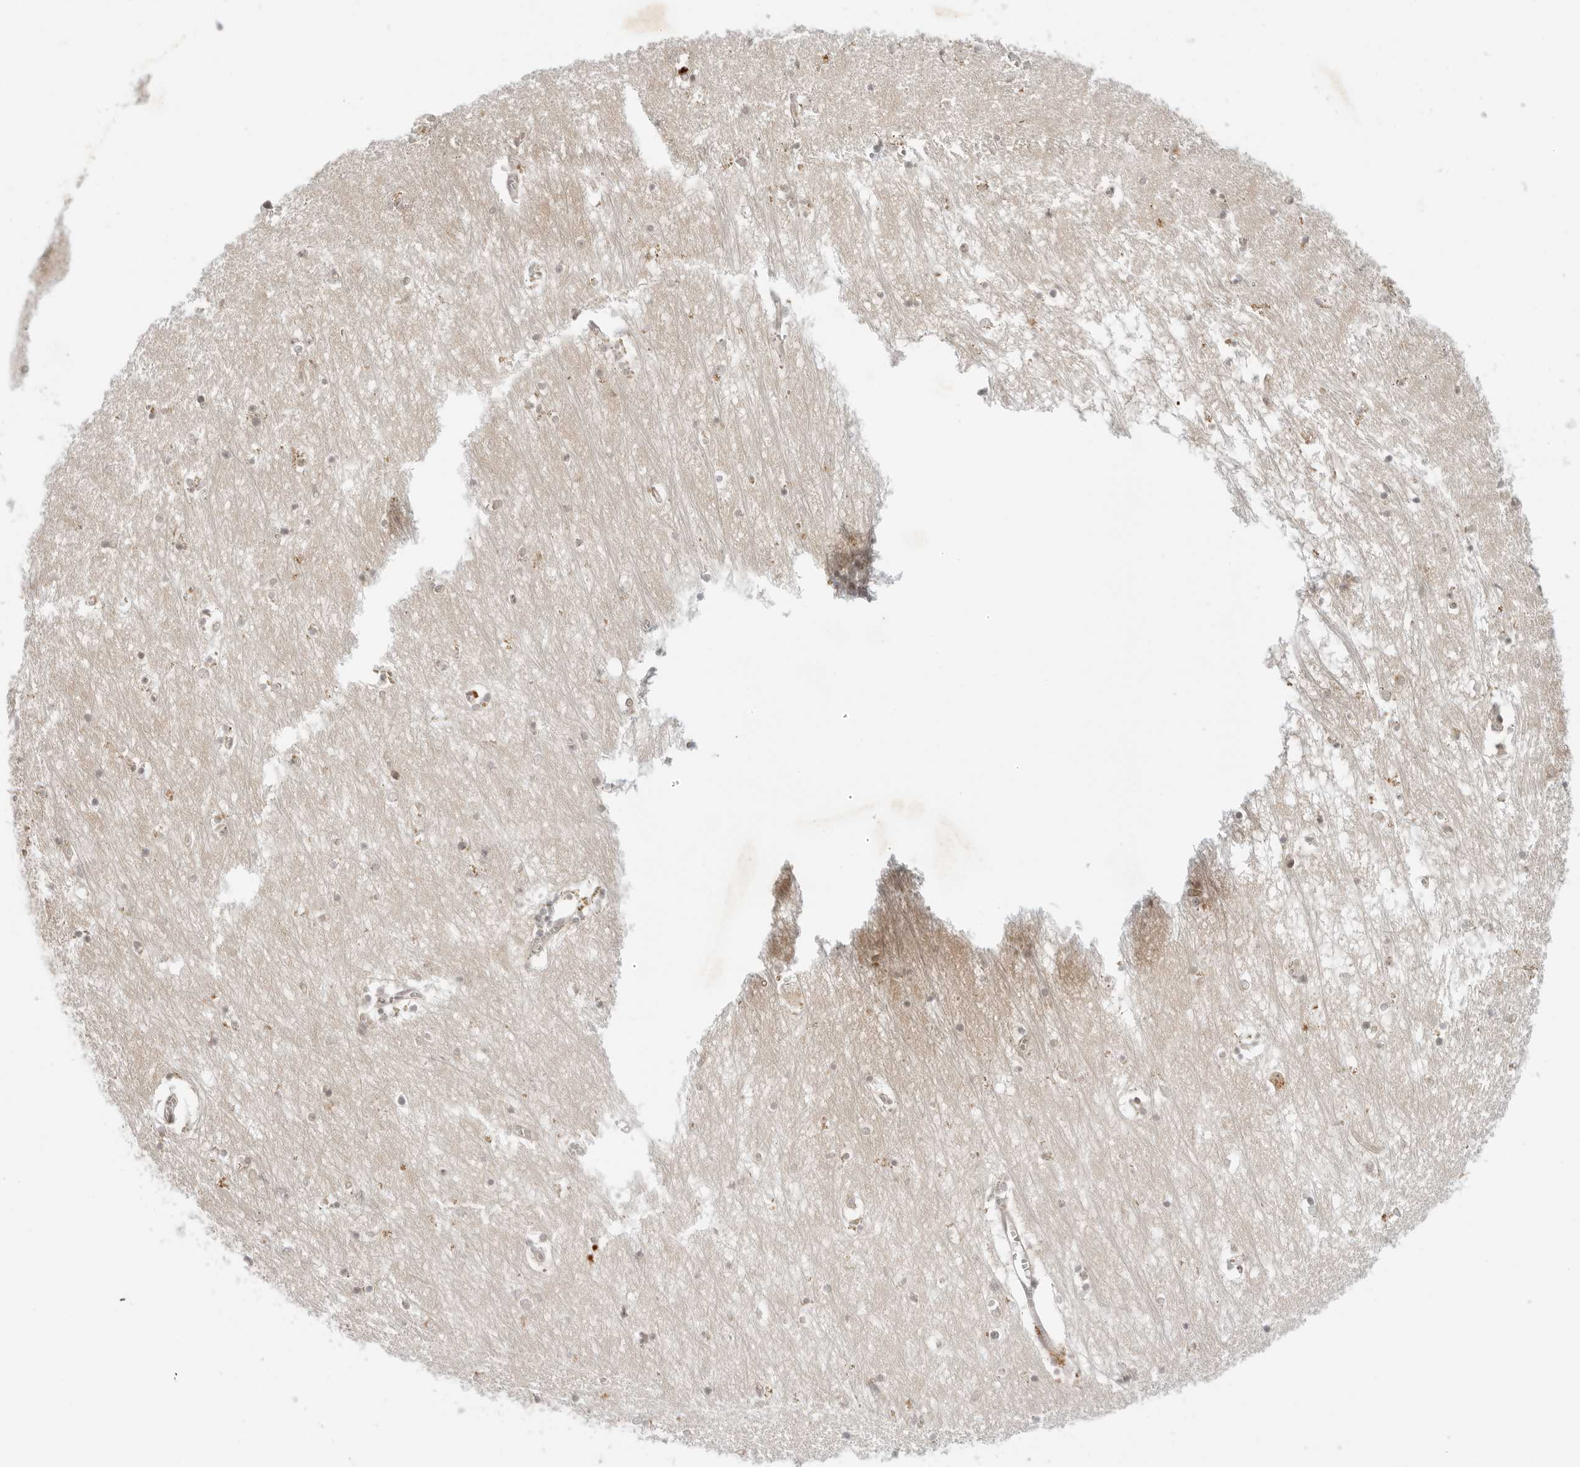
{"staining": {"intensity": "moderate", "quantity": "<25%", "location": "cytoplasmic/membranous"}, "tissue": "hippocampus", "cell_type": "Glial cells", "image_type": "normal", "snomed": [{"axis": "morphology", "description": "Normal tissue, NOS"}, {"axis": "topography", "description": "Hippocampus"}], "caption": "Immunohistochemistry micrograph of benign hippocampus stained for a protein (brown), which demonstrates low levels of moderate cytoplasmic/membranous staining in approximately <25% of glial cells.", "gene": "TIPRL", "patient": {"sex": "male", "age": 70}}